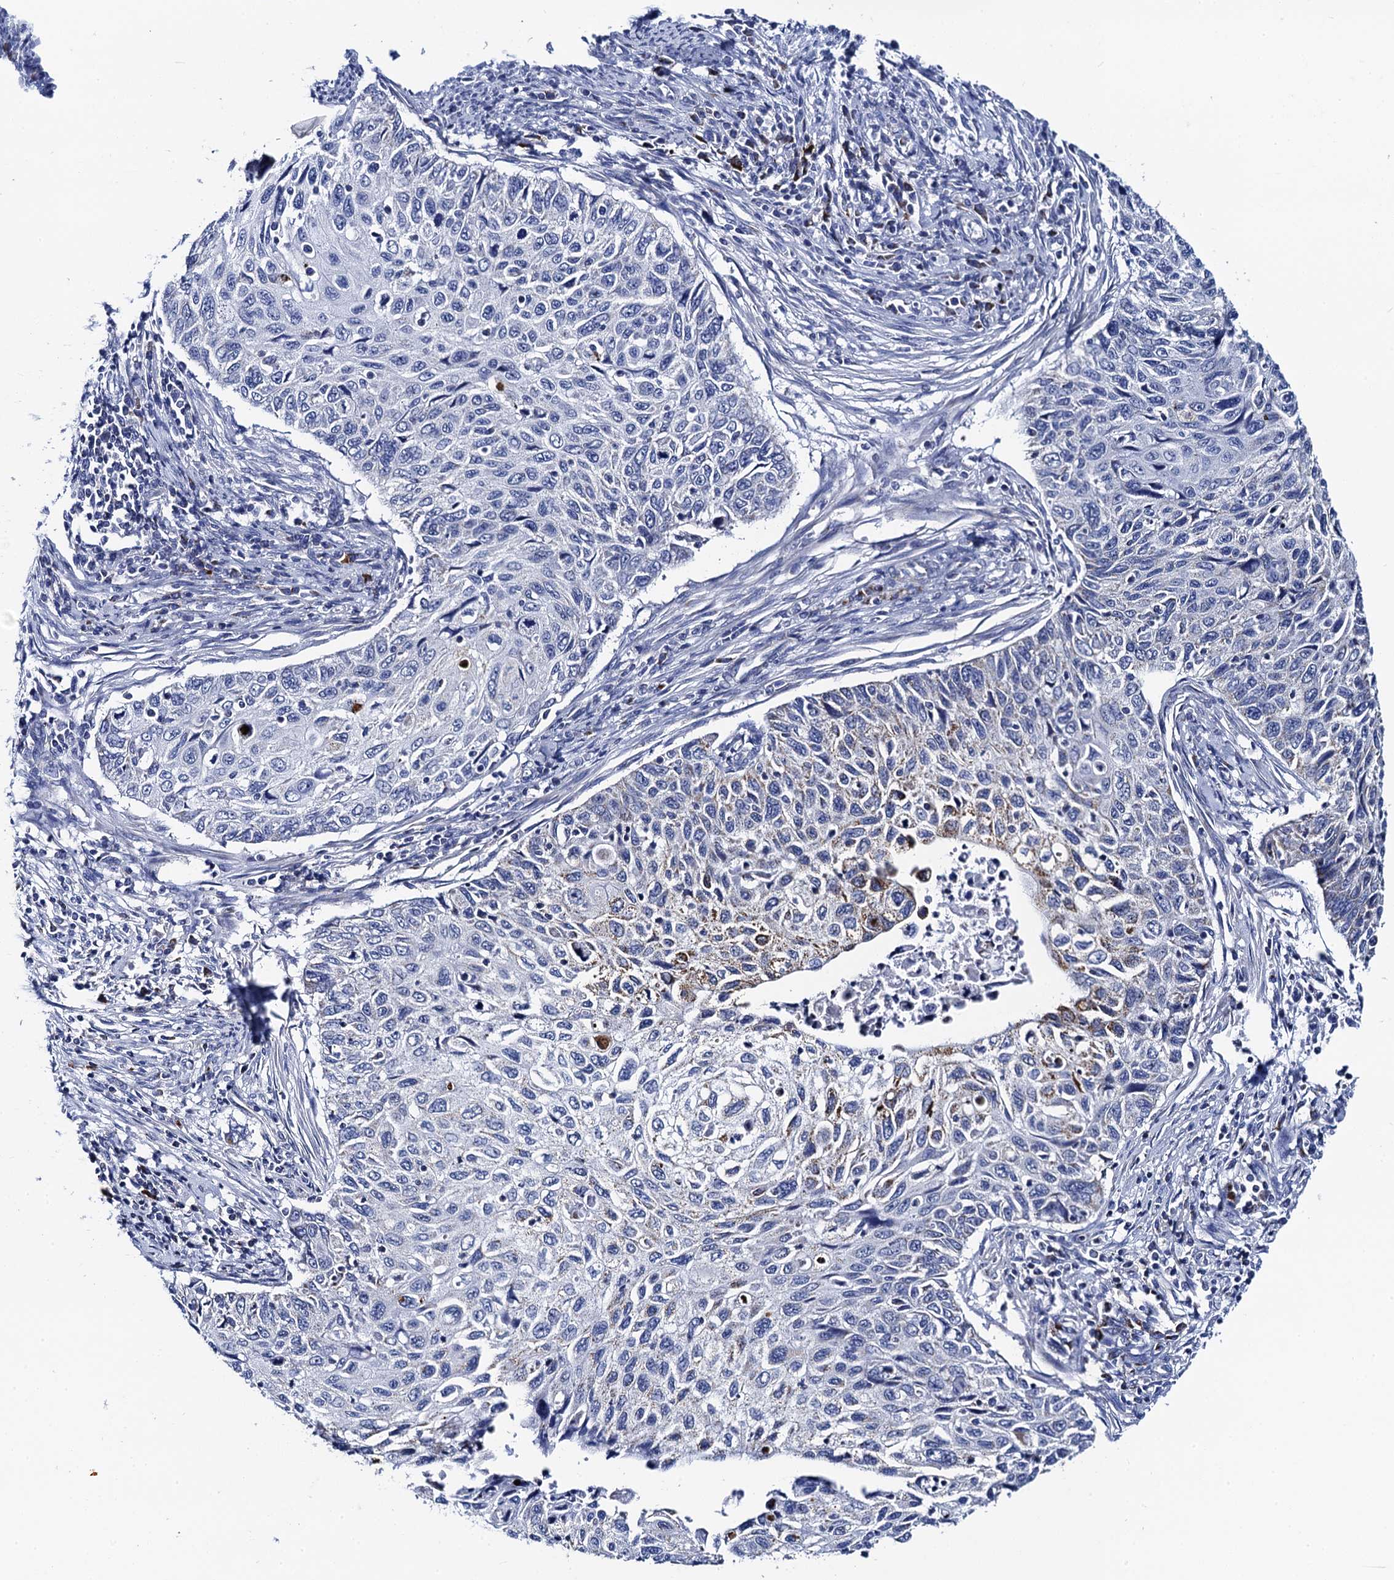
{"staining": {"intensity": "weak", "quantity": "<25%", "location": "cytoplasmic/membranous"}, "tissue": "cervical cancer", "cell_type": "Tumor cells", "image_type": "cancer", "snomed": [{"axis": "morphology", "description": "Squamous cell carcinoma, NOS"}, {"axis": "topography", "description": "Cervix"}], "caption": "Immunohistochemistry micrograph of neoplastic tissue: squamous cell carcinoma (cervical) stained with DAB (3,3'-diaminobenzidine) demonstrates no significant protein staining in tumor cells.", "gene": "ACADSB", "patient": {"sex": "female", "age": 70}}